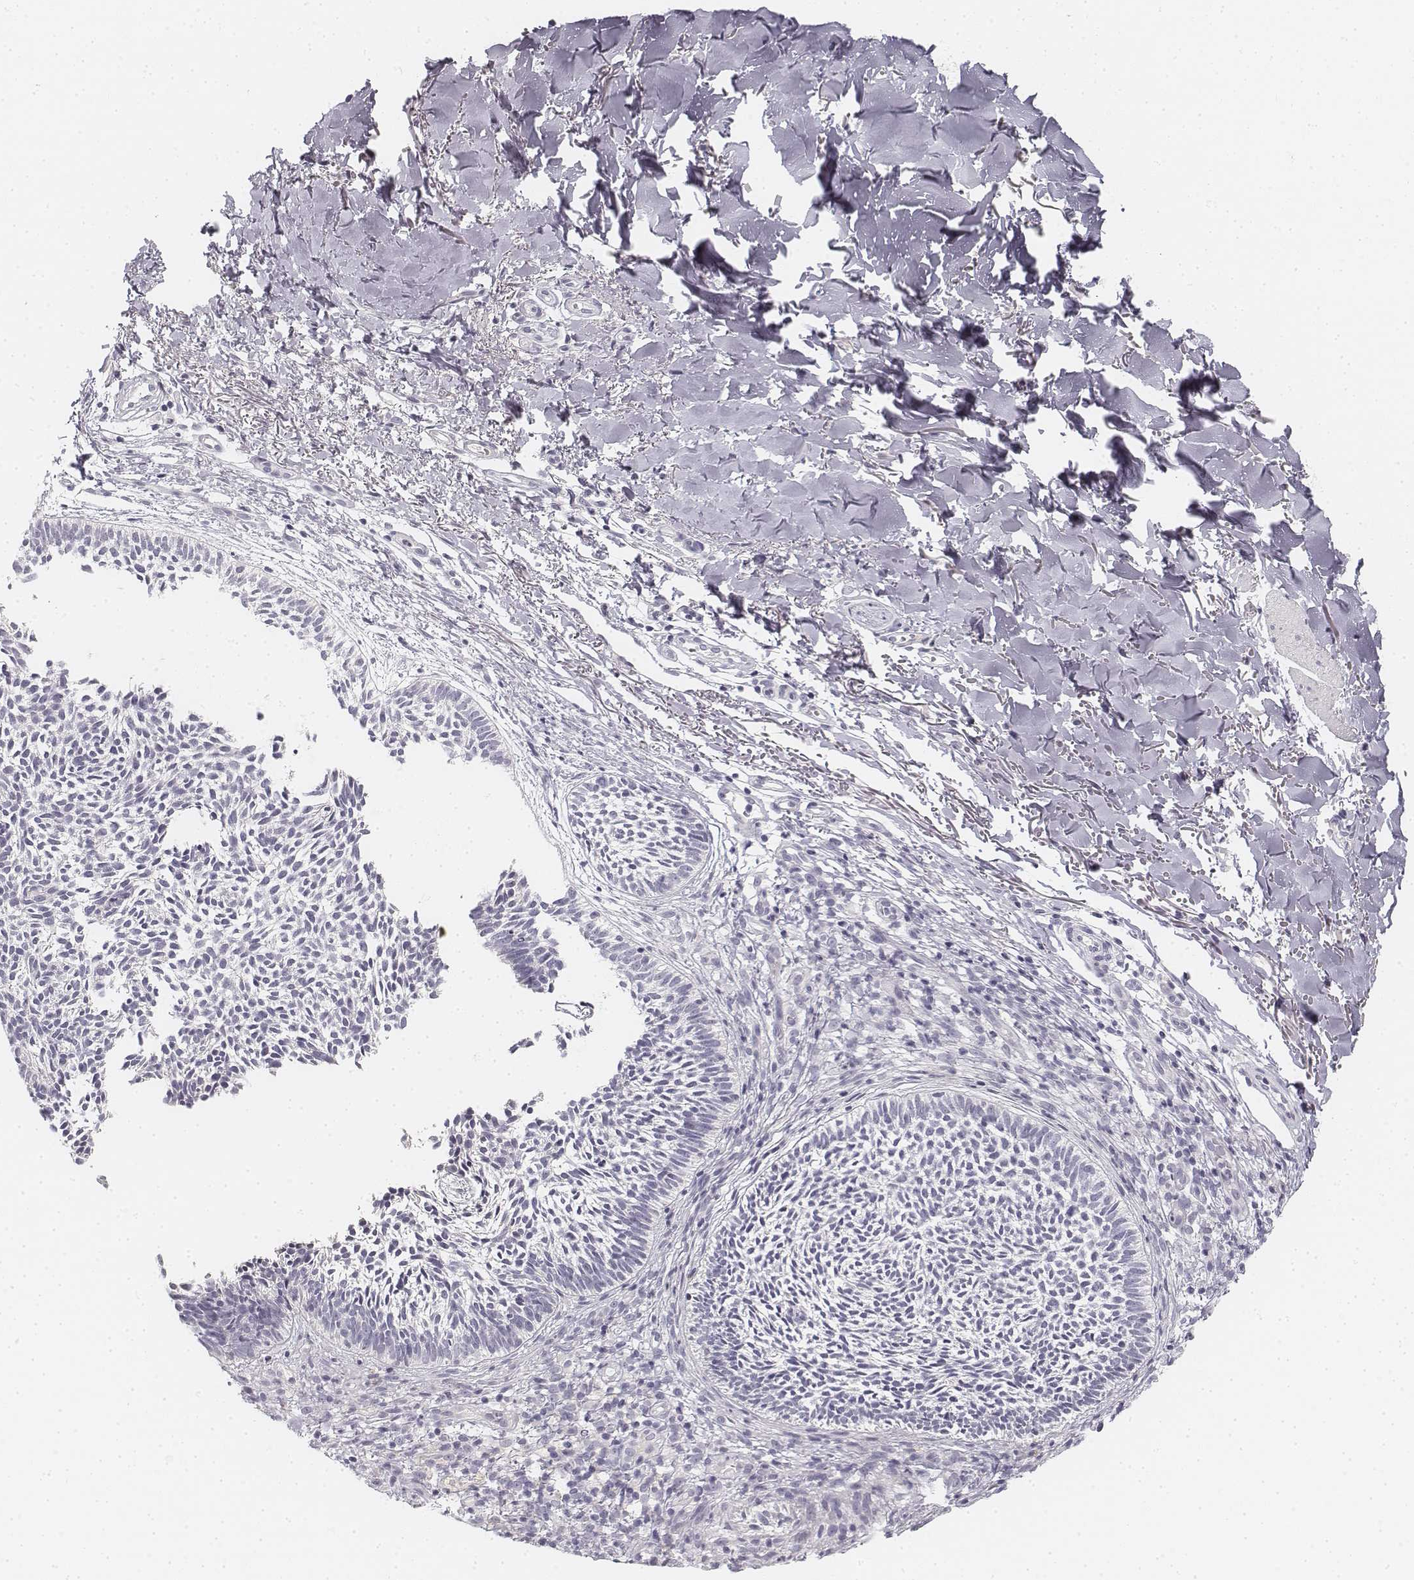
{"staining": {"intensity": "negative", "quantity": "none", "location": "none"}, "tissue": "skin cancer", "cell_type": "Tumor cells", "image_type": "cancer", "snomed": [{"axis": "morphology", "description": "Basal cell carcinoma"}, {"axis": "topography", "description": "Skin"}], "caption": "Immunohistochemistry of skin cancer (basal cell carcinoma) exhibits no expression in tumor cells.", "gene": "DSG4", "patient": {"sex": "male", "age": 78}}